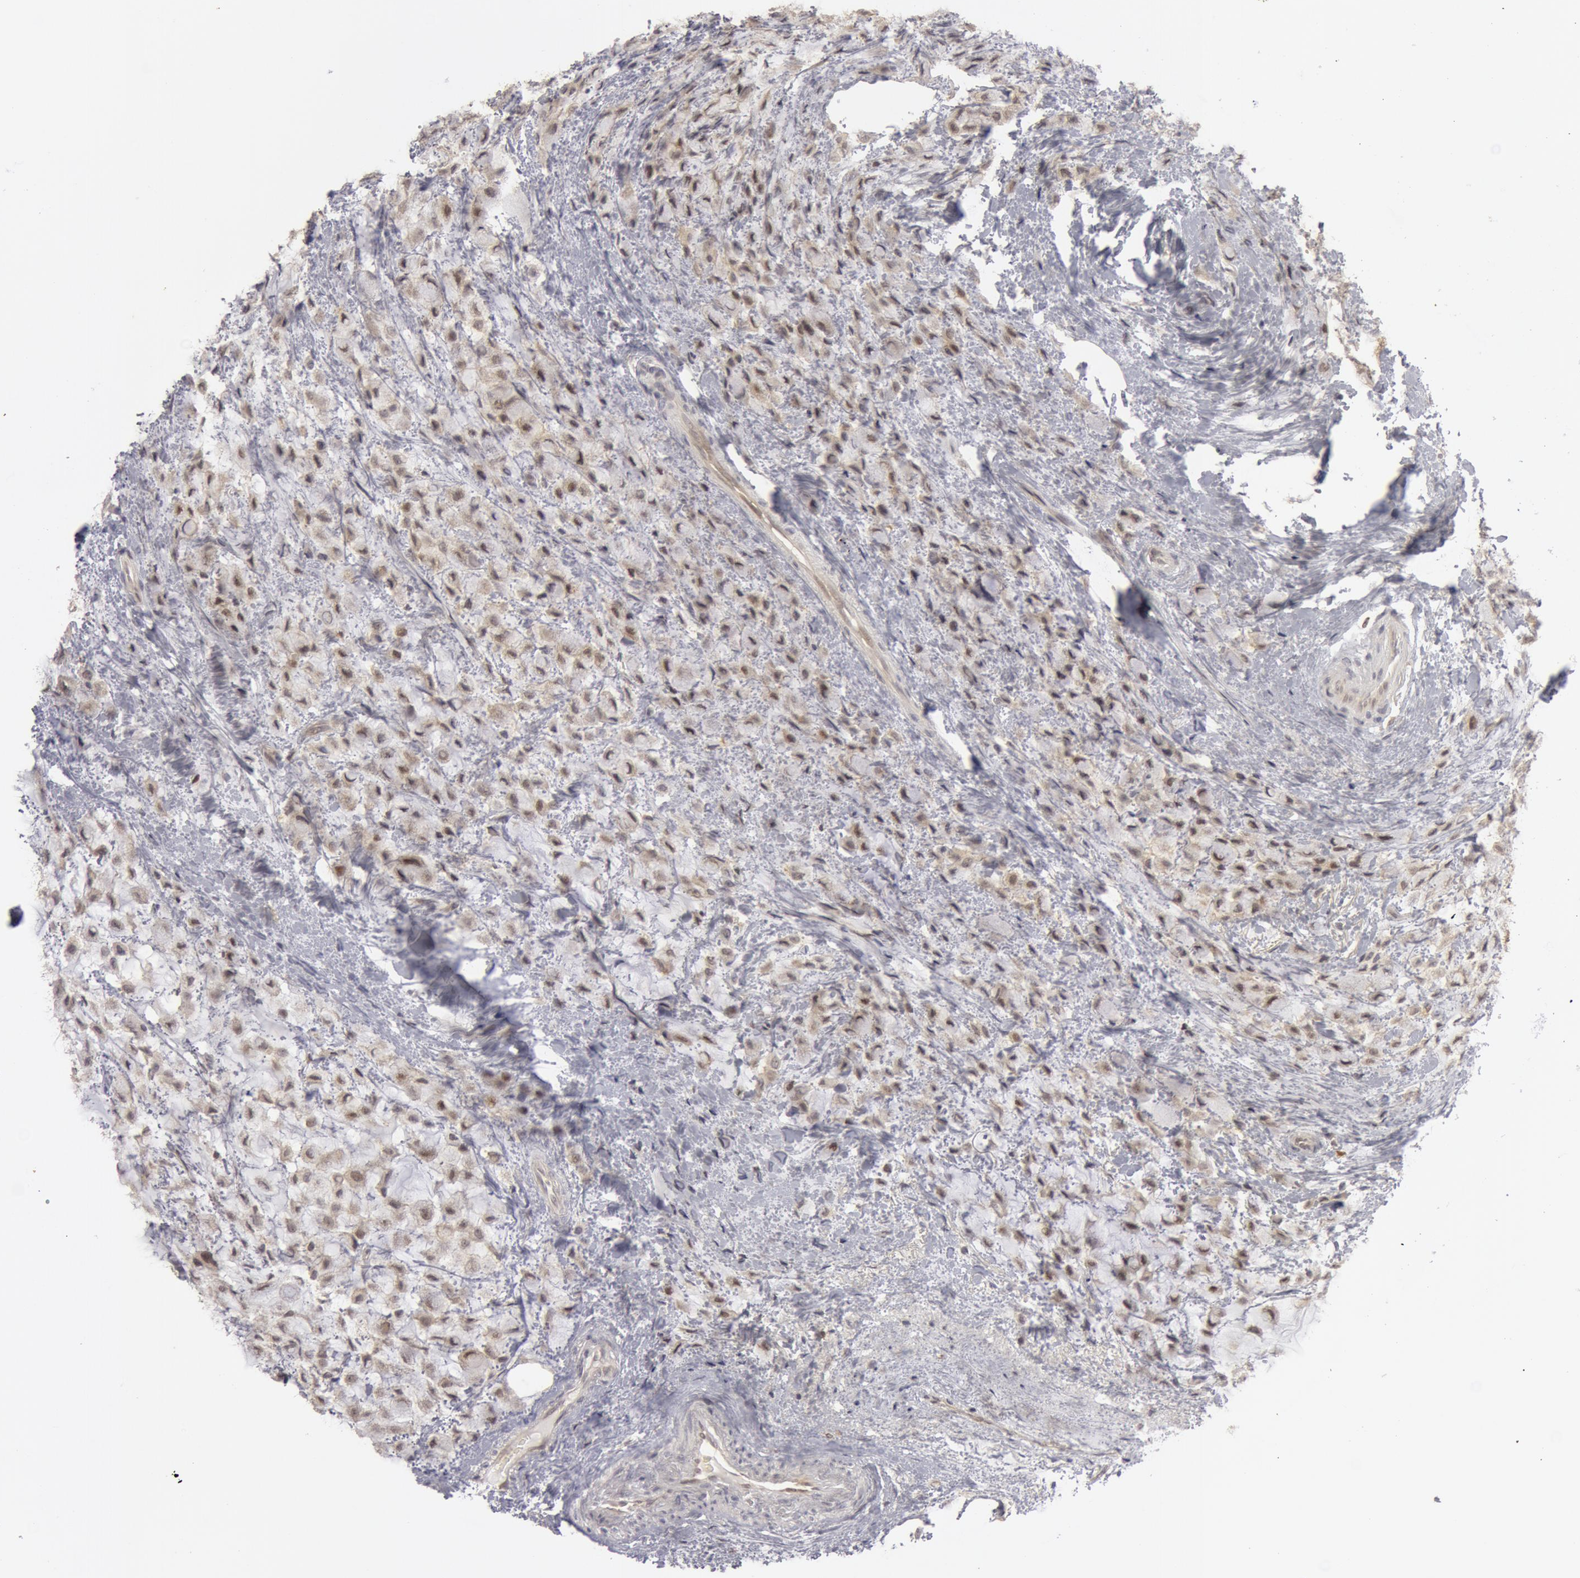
{"staining": {"intensity": "weak", "quantity": "25%-75%", "location": "nuclear"}, "tissue": "breast cancer", "cell_type": "Tumor cells", "image_type": "cancer", "snomed": [{"axis": "morphology", "description": "Lobular carcinoma"}, {"axis": "topography", "description": "Breast"}], "caption": "The photomicrograph displays a brown stain indicating the presence of a protein in the nuclear of tumor cells in breast cancer (lobular carcinoma).", "gene": "OASL", "patient": {"sex": "female", "age": 85}}